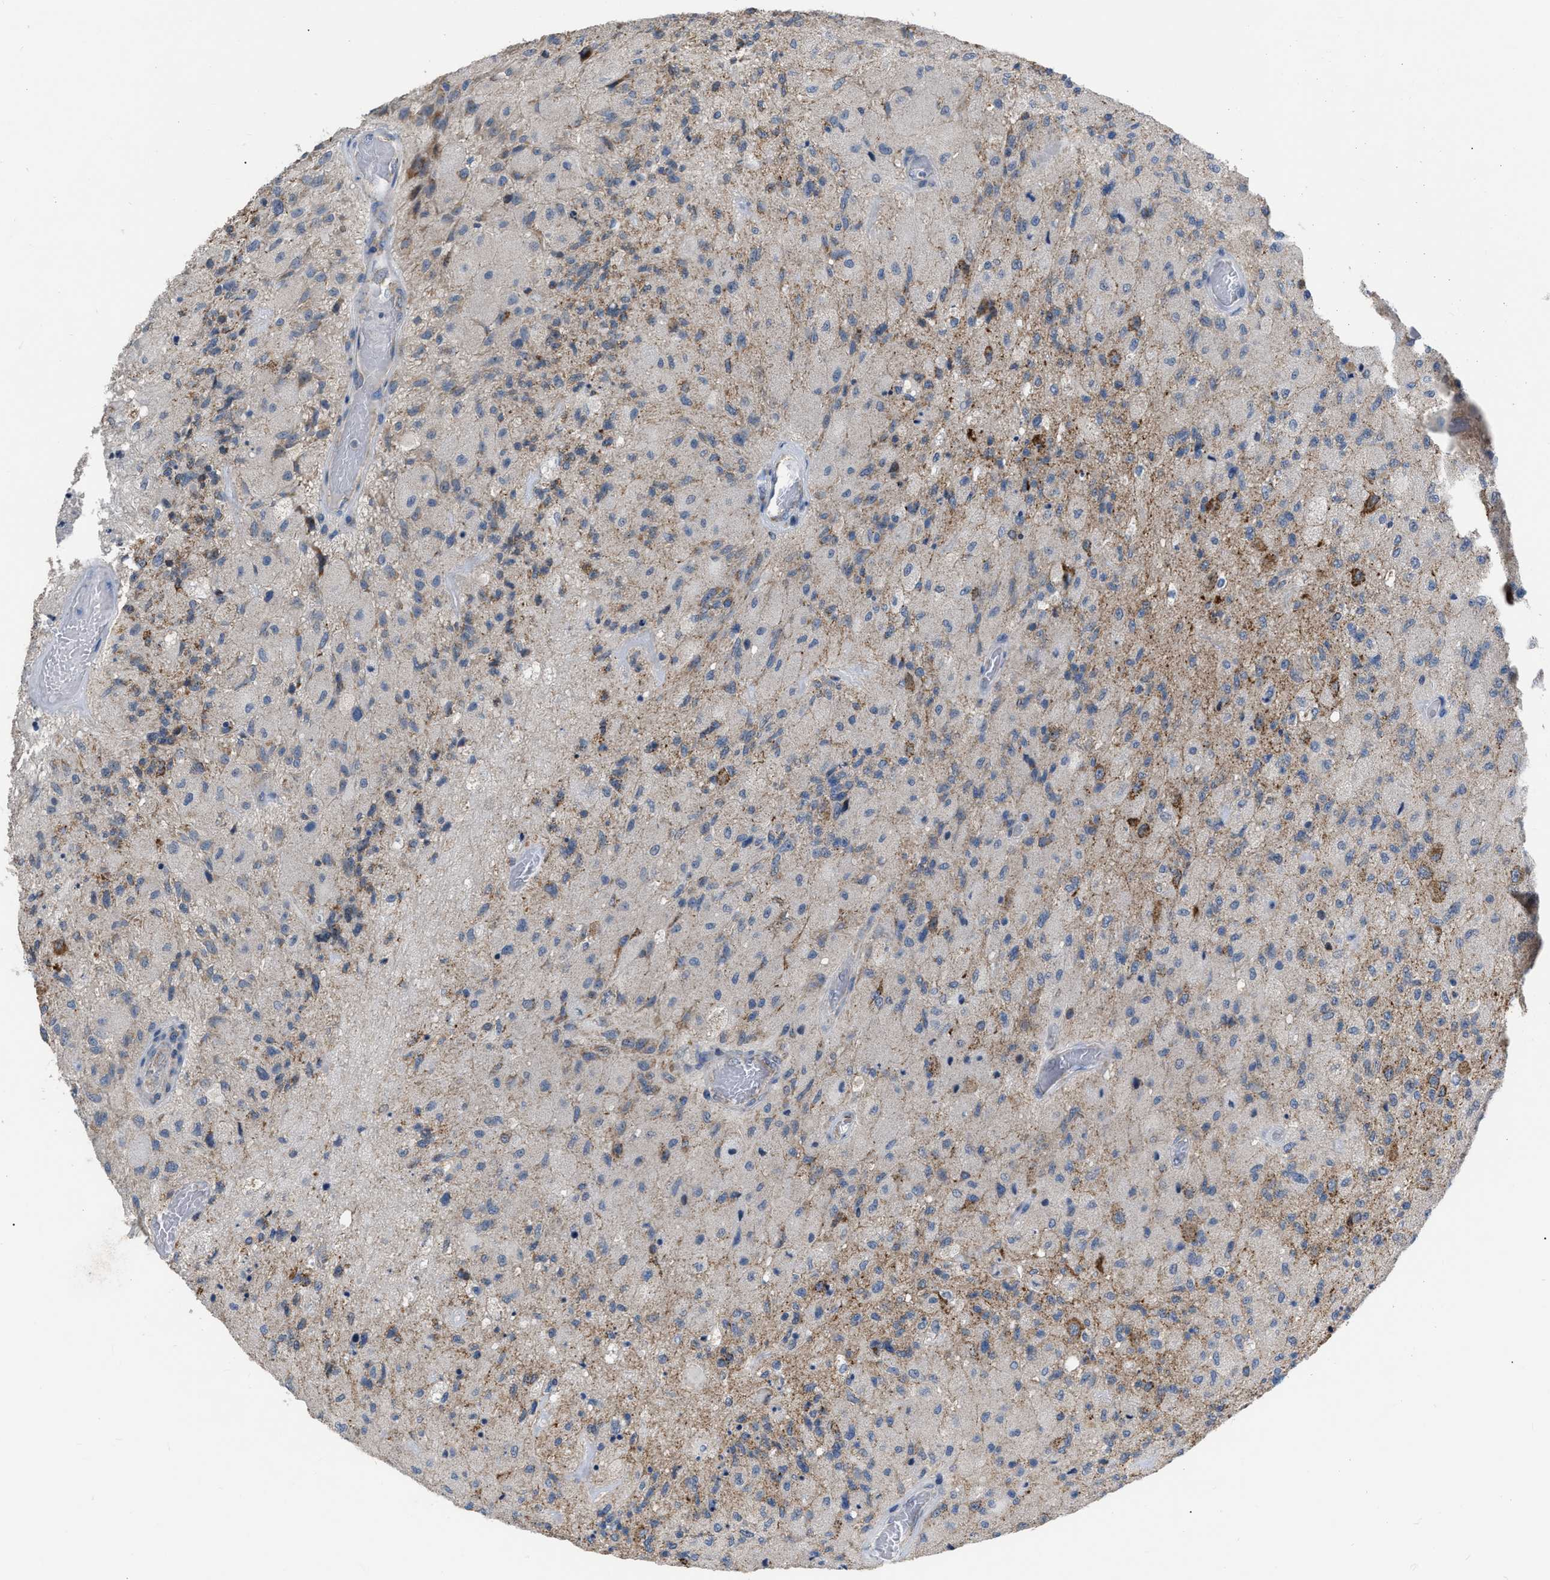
{"staining": {"intensity": "negative", "quantity": "none", "location": "none"}, "tissue": "glioma", "cell_type": "Tumor cells", "image_type": "cancer", "snomed": [{"axis": "morphology", "description": "Normal tissue, NOS"}, {"axis": "morphology", "description": "Glioma, malignant, High grade"}, {"axis": "topography", "description": "Cerebral cortex"}], "caption": "Protein analysis of malignant high-grade glioma exhibits no significant positivity in tumor cells.", "gene": "DDX56", "patient": {"sex": "male", "age": 77}}